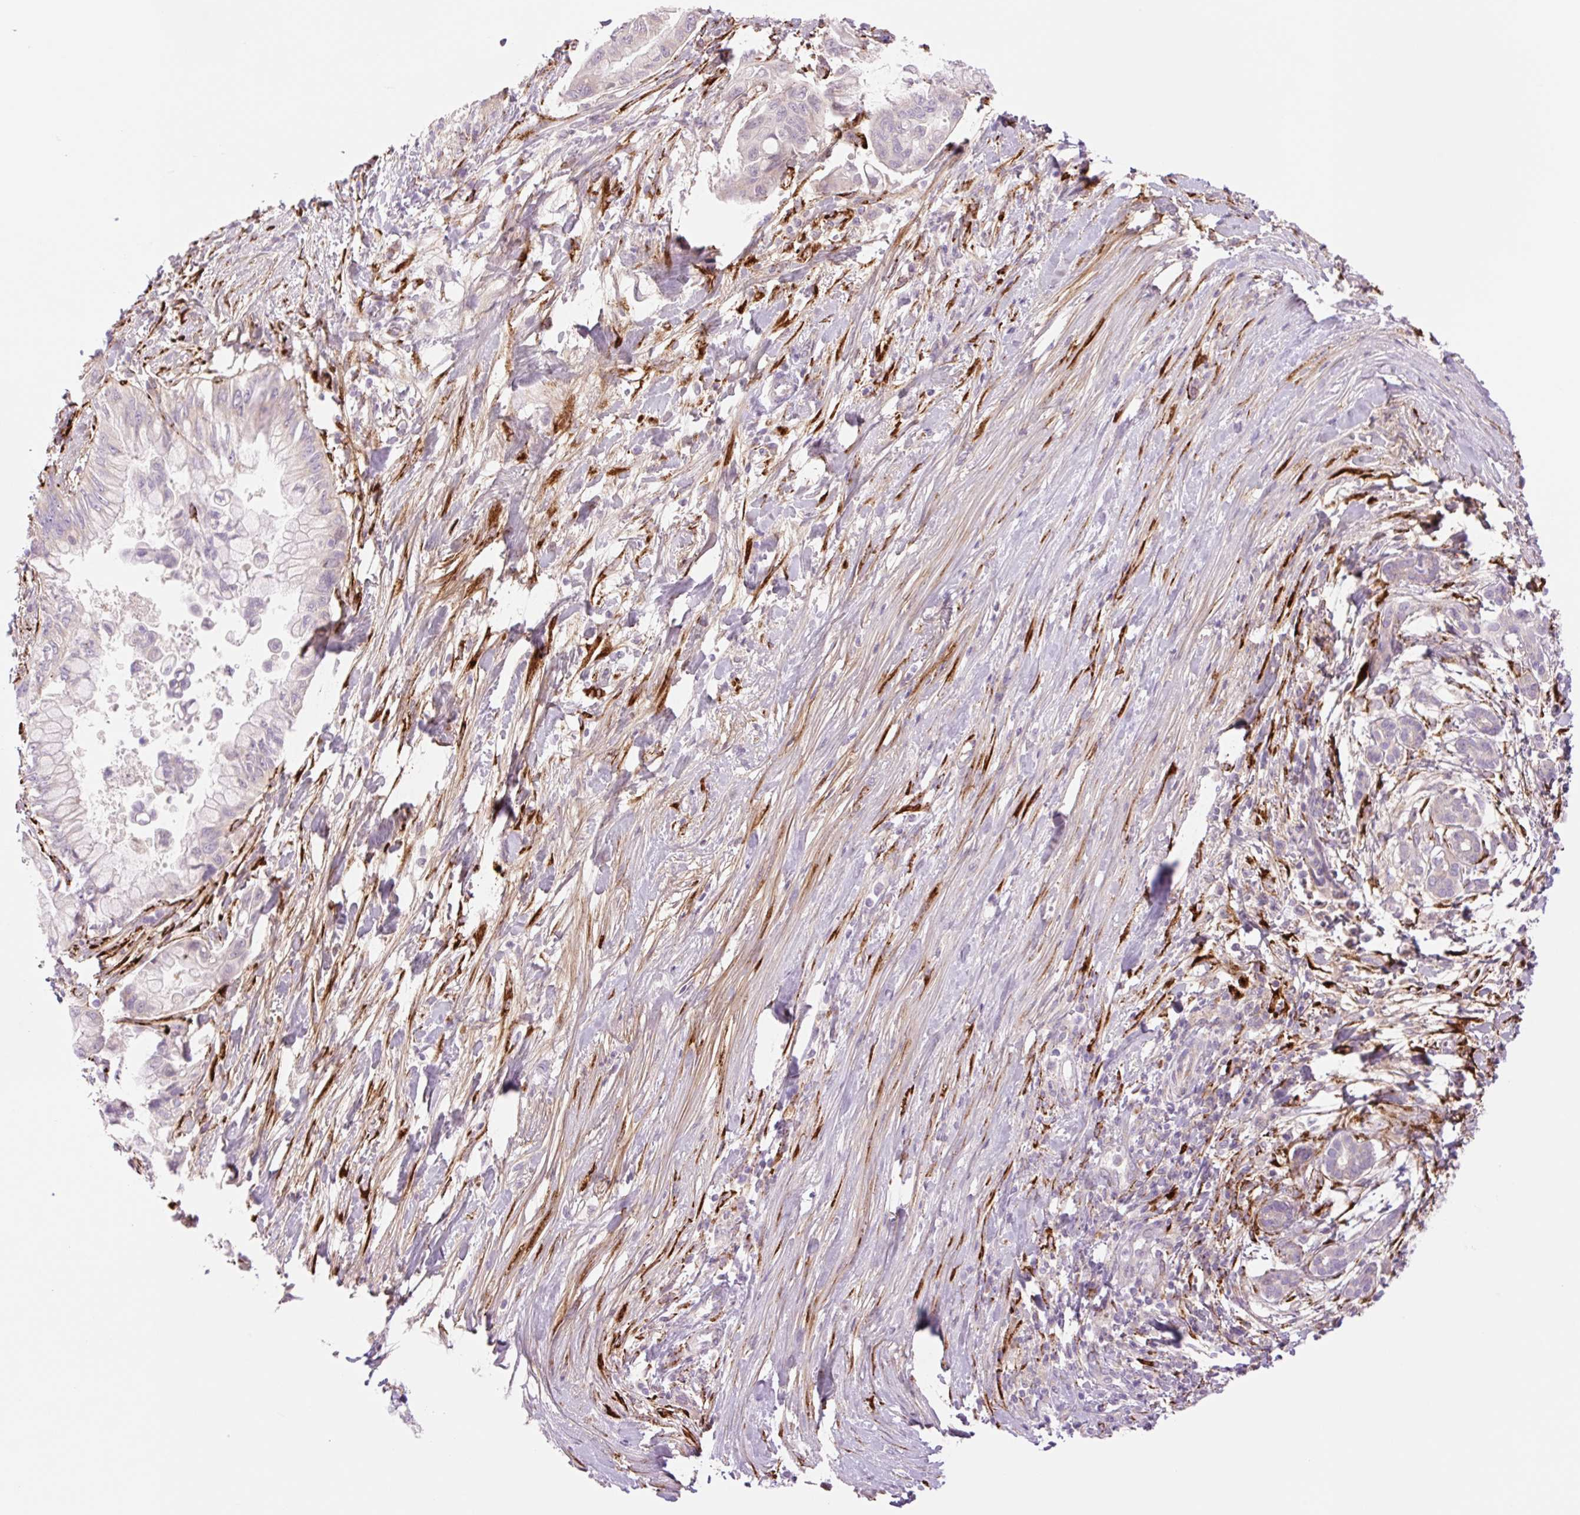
{"staining": {"intensity": "negative", "quantity": "none", "location": "none"}, "tissue": "pancreatic cancer", "cell_type": "Tumor cells", "image_type": "cancer", "snomed": [{"axis": "morphology", "description": "Adenocarcinoma, NOS"}, {"axis": "topography", "description": "Pancreas"}], "caption": "Protein analysis of adenocarcinoma (pancreatic) shows no significant expression in tumor cells.", "gene": "COL5A1", "patient": {"sex": "male", "age": 48}}